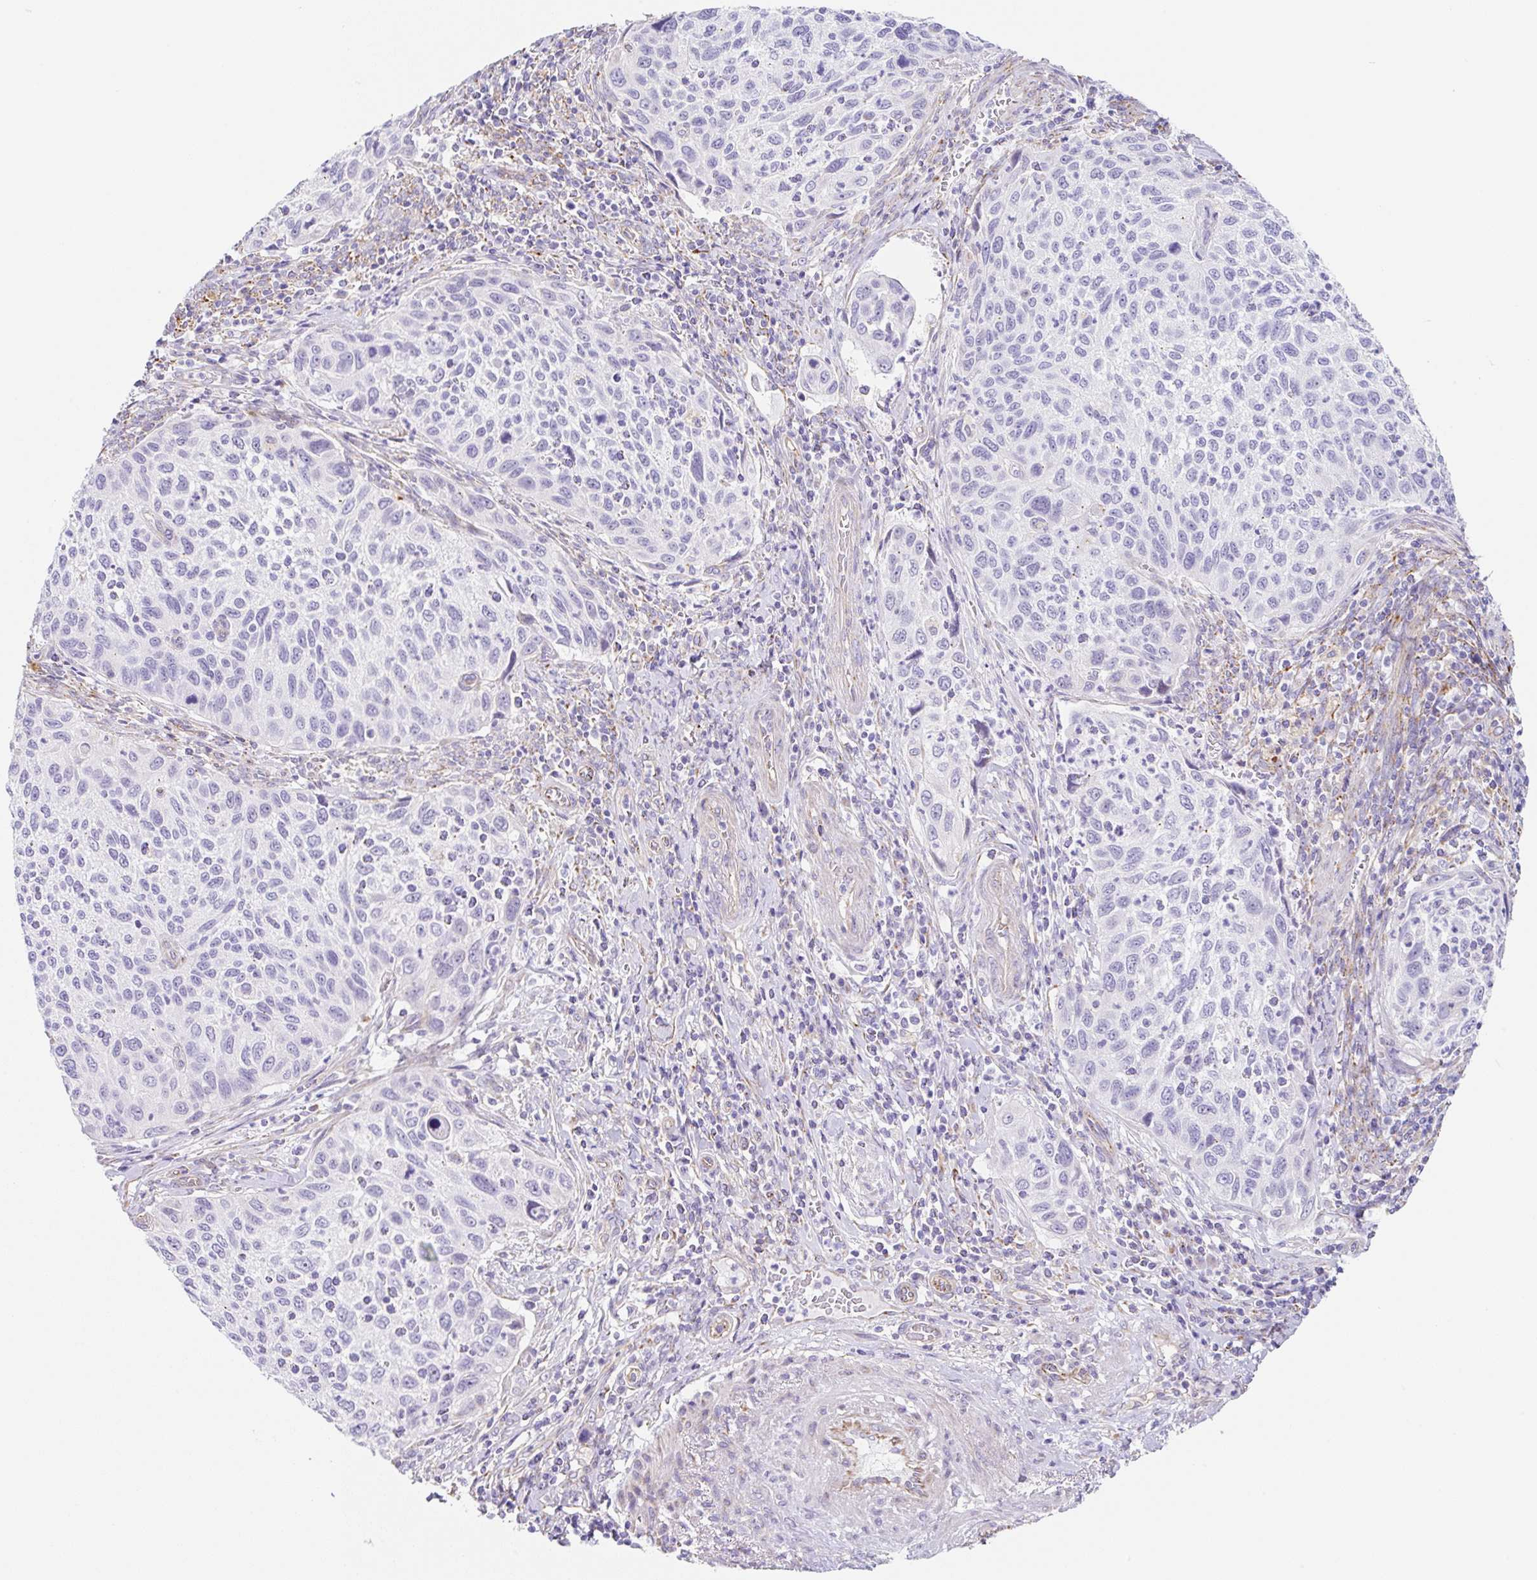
{"staining": {"intensity": "negative", "quantity": "none", "location": "none"}, "tissue": "cervical cancer", "cell_type": "Tumor cells", "image_type": "cancer", "snomed": [{"axis": "morphology", "description": "Squamous cell carcinoma, NOS"}, {"axis": "topography", "description": "Cervix"}], "caption": "Cervical cancer stained for a protein using immunohistochemistry reveals no positivity tumor cells.", "gene": "DKK4", "patient": {"sex": "female", "age": 70}}